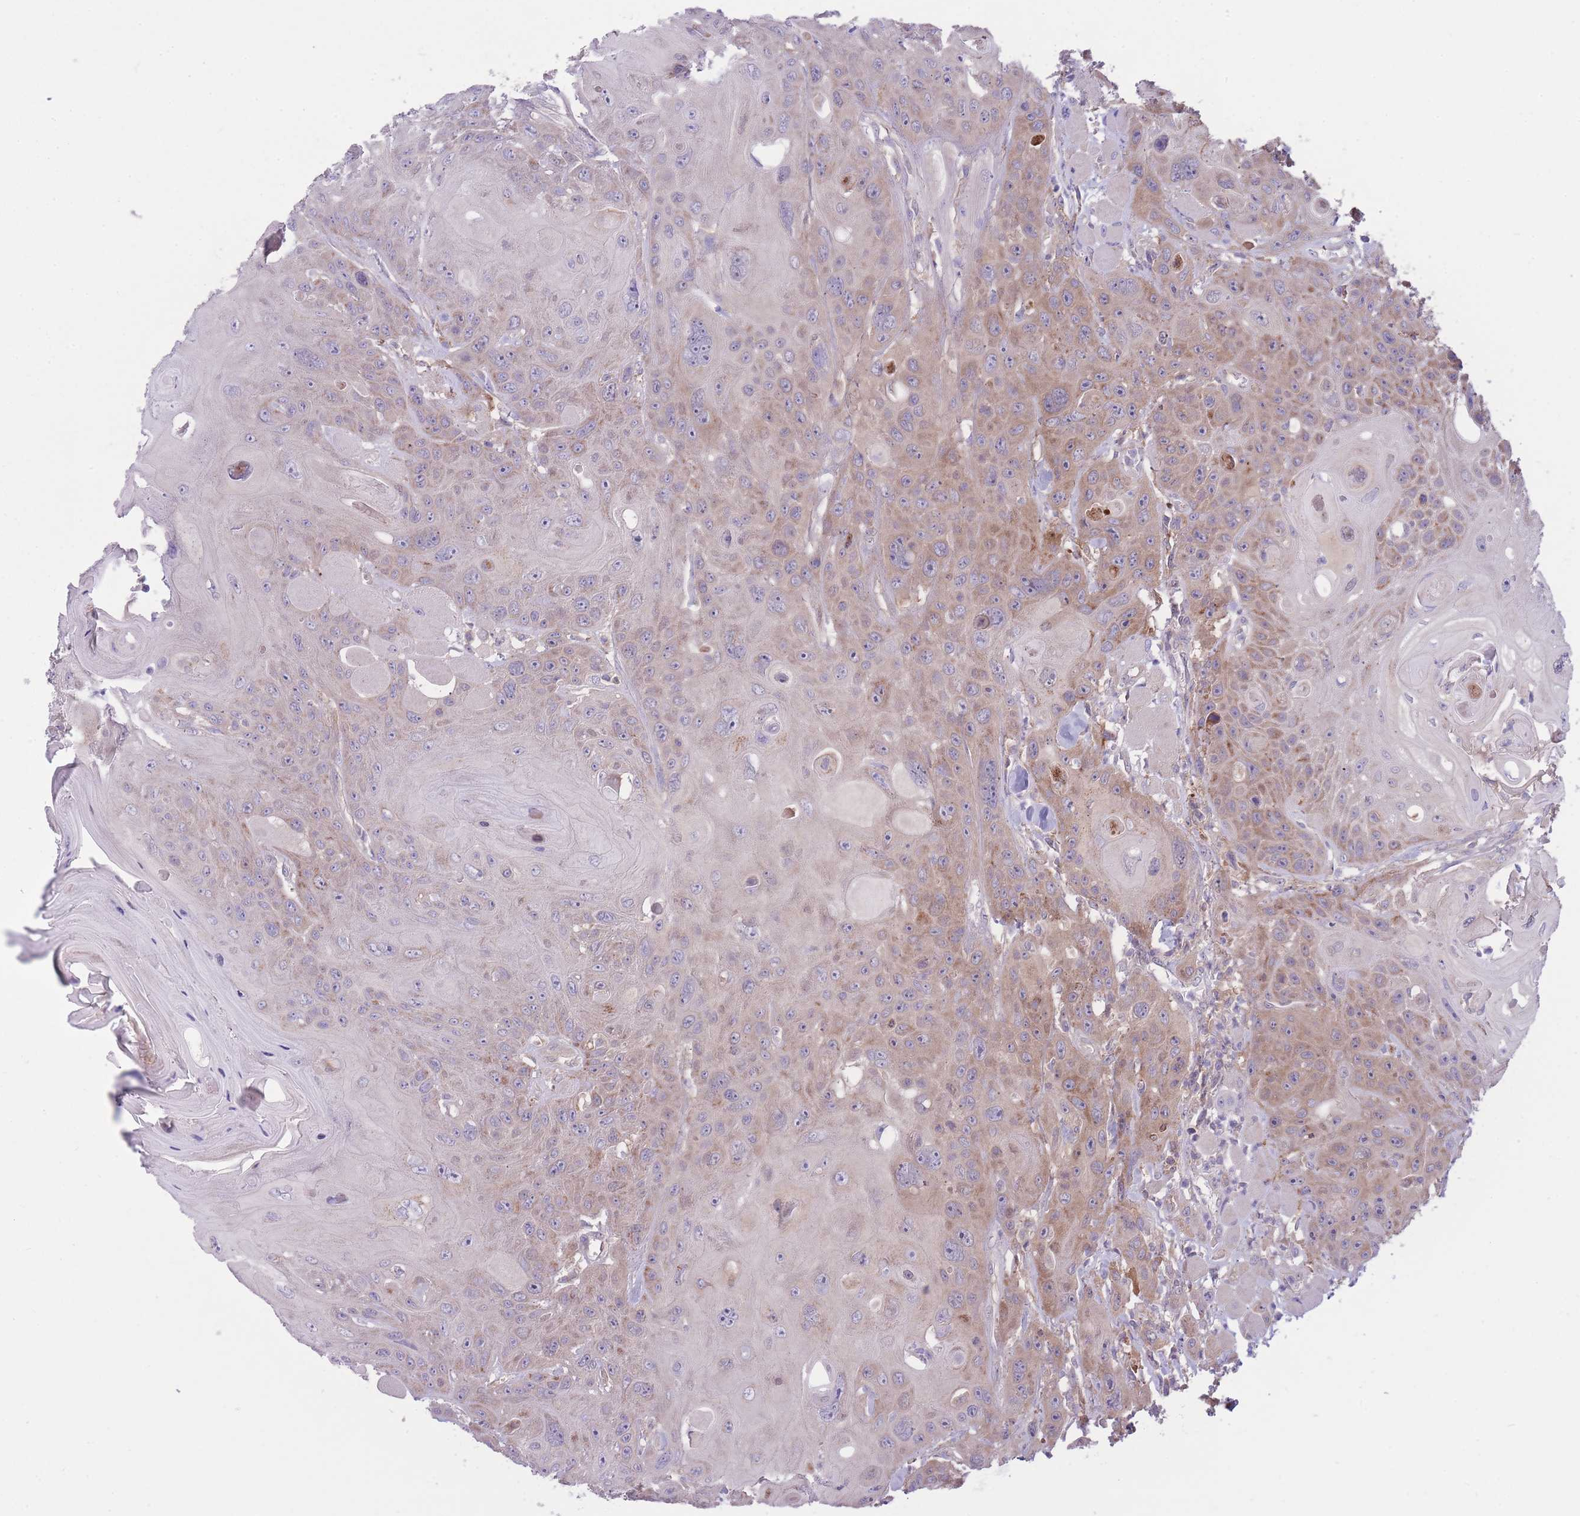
{"staining": {"intensity": "moderate", "quantity": "25%-75%", "location": "cytoplasmic/membranous"}, "tissue": "head and neck cancer", "cell_type": "Tumor cells", "image_type": "cancer", "snomed": [{"axis": "morphology", "description": "Squamous cell carcinoma, NOS"}, {"axis": "topography", "description": "Head-Neck"}], "caption": "This histopathology image exhibits immunohistochemistry staining of human head and neck cancer, with medium moderate cytoplasmic/membranous staining in about 25%-75% of tumor cells.", "gene": "CCT6B", "patient": {"sex": "female", "age": 59}}